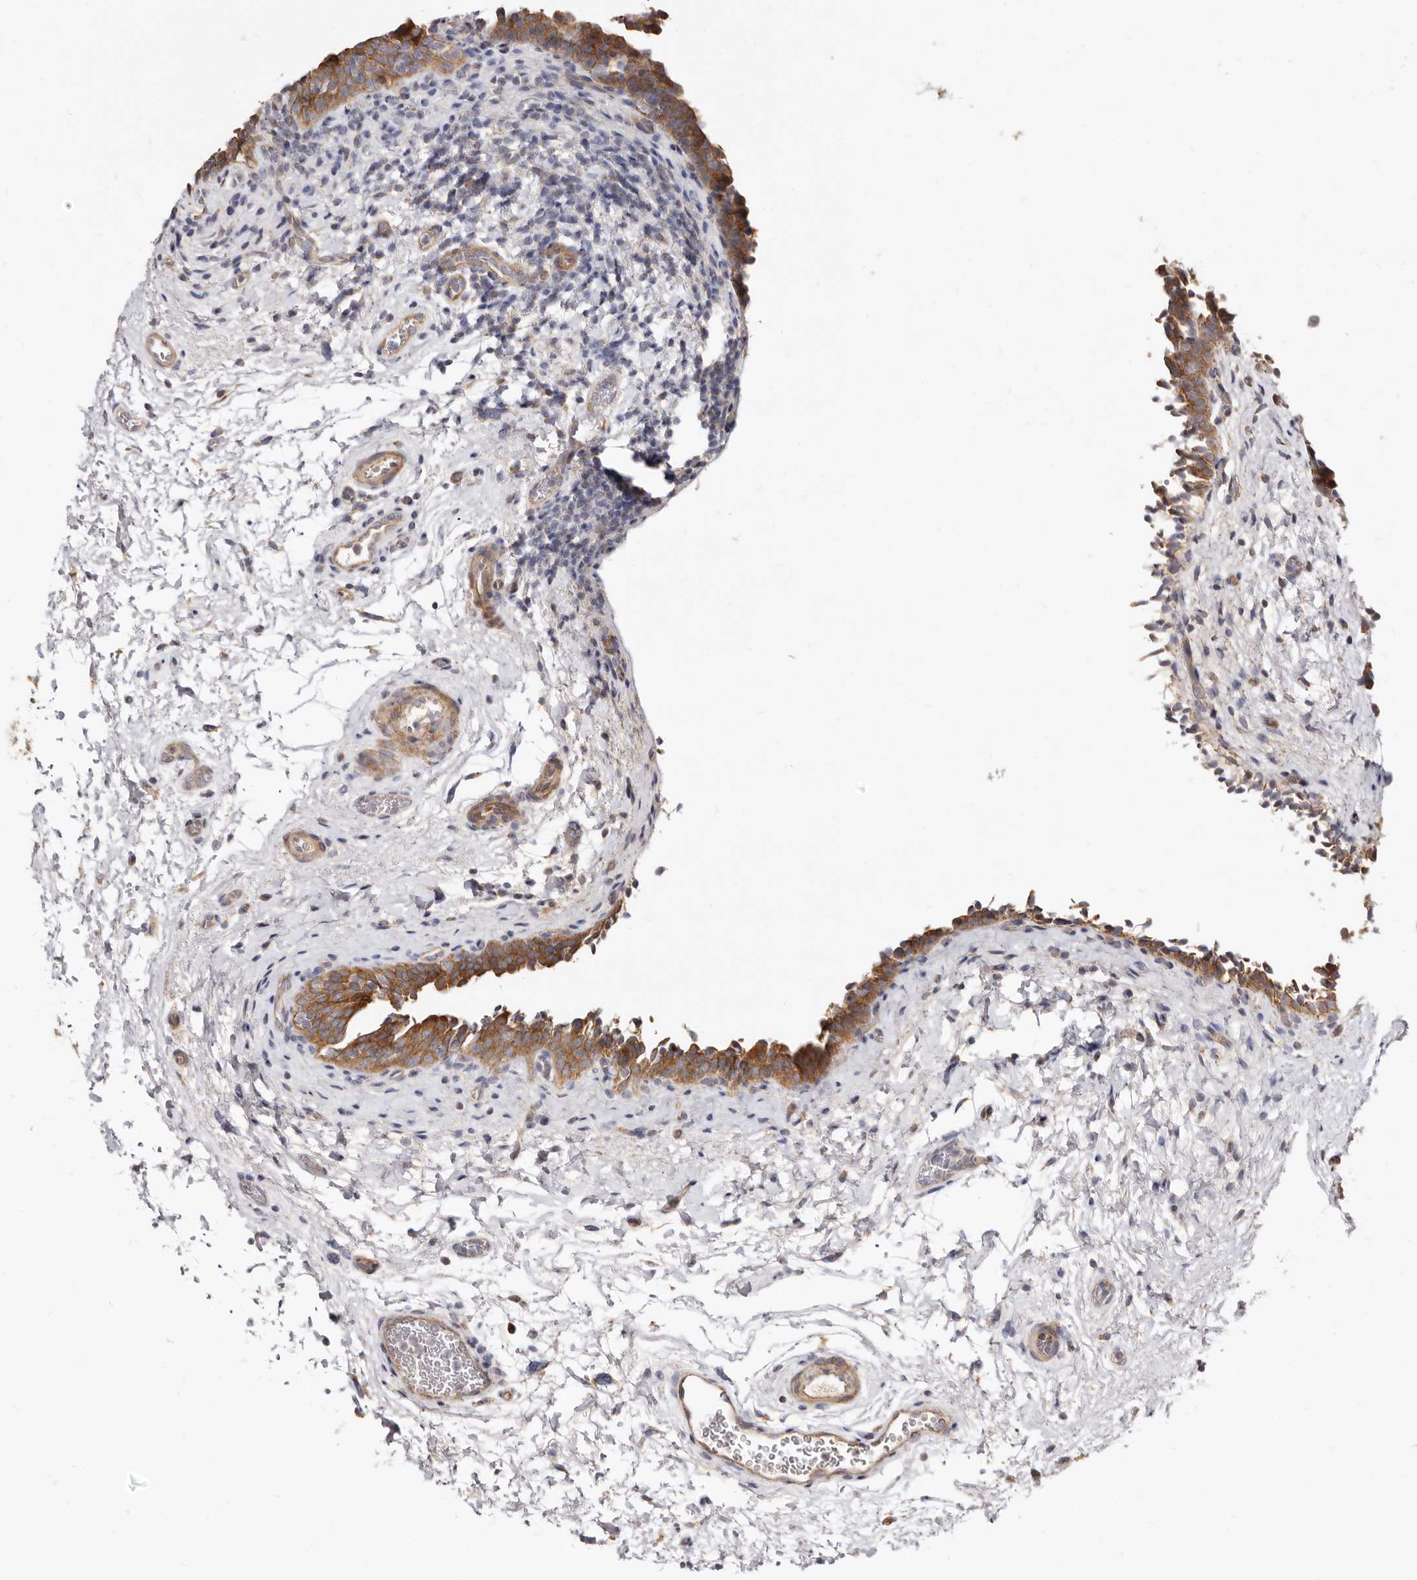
{"staining": {"intensity": "moderate", "quantity": ">75%", "location": "cytoplasmic/membranous"}, "tissue": "urinary bladder", "cell_type": "Urothelial cells", "image_type": "normal", "snomed": [{"axis": "morphology", "description": "Normal tissue, NOS"}, {"axis": "topography", "description": "Urinary bladder"}], "caption": "This micrograph reveals immunohistochemistry staining of normal urinary bladder, with medium moderate cytoplasmic/membranous expression in about >75% of urothelial cells.", "gene": "BAIAP2L1", "patient": {"sex": "male", "age": 83}}